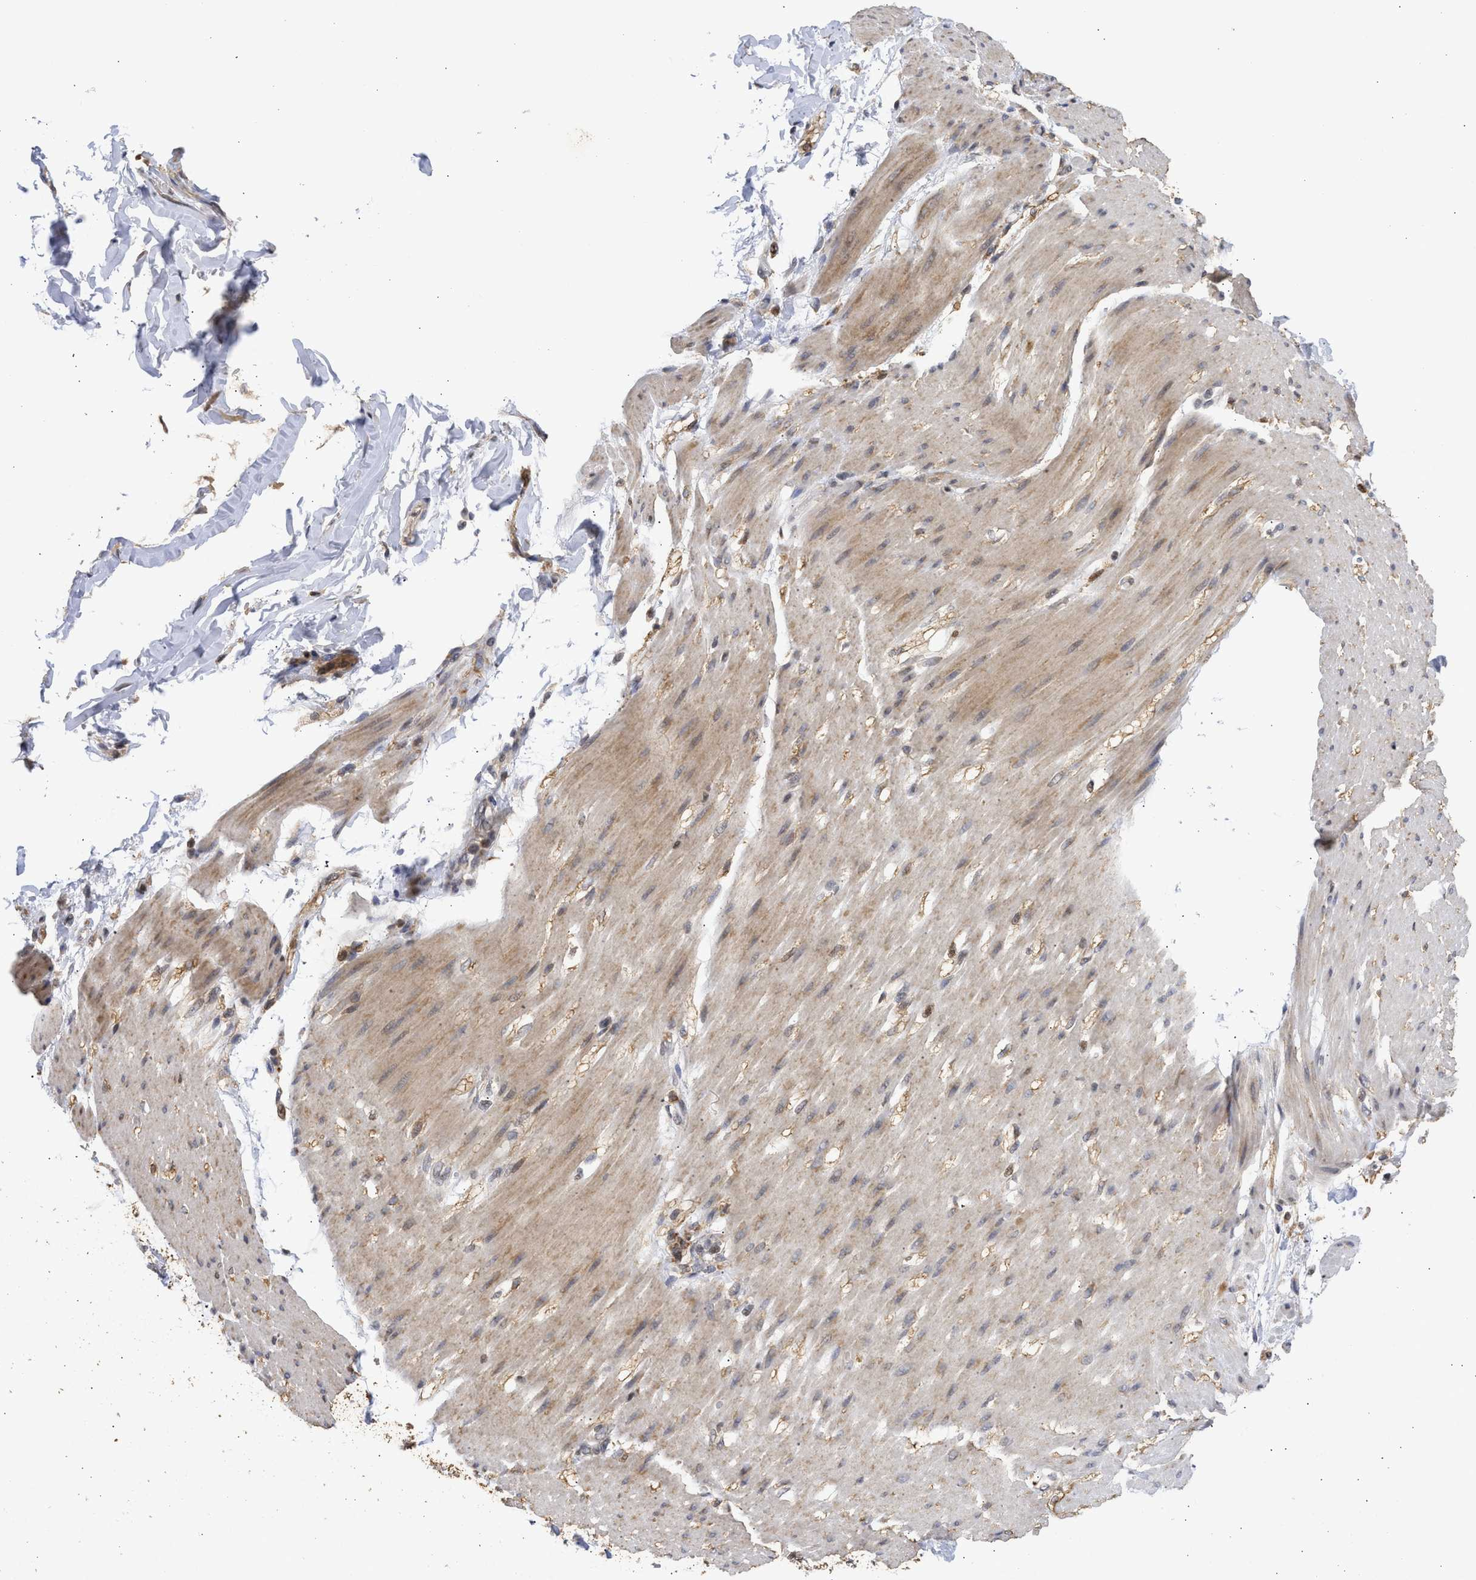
{"staining": {"intensity": "moderate", "quantity": "25%-75%", "location": "cytoplasmic/membranous"}, "tissue": "adipose tissue", "cell_type": "Adipocytes", "image_type": "normal", "snomed": [{"axis": "morphology", "description": "Normal tissue, NOS"}, {"axis": "morphology", "description": "Adenocarcinoma, NOS"}, {"axis": "topography", "description": "Duodenum"}, {"axis": "topography", "description": "Peripheral nerve tissue"}], "caption": "Adipose tissue was stained to show a protein in brown. There is medium levels of moderate cytoplasmic/membranous staining in about 25%-75% of adipocytes. (Brightfield microscopy of DAB IHC at high magnification).", "gene": "ENSG00000142539", "patient": {"sex": "female", "age": 60}}